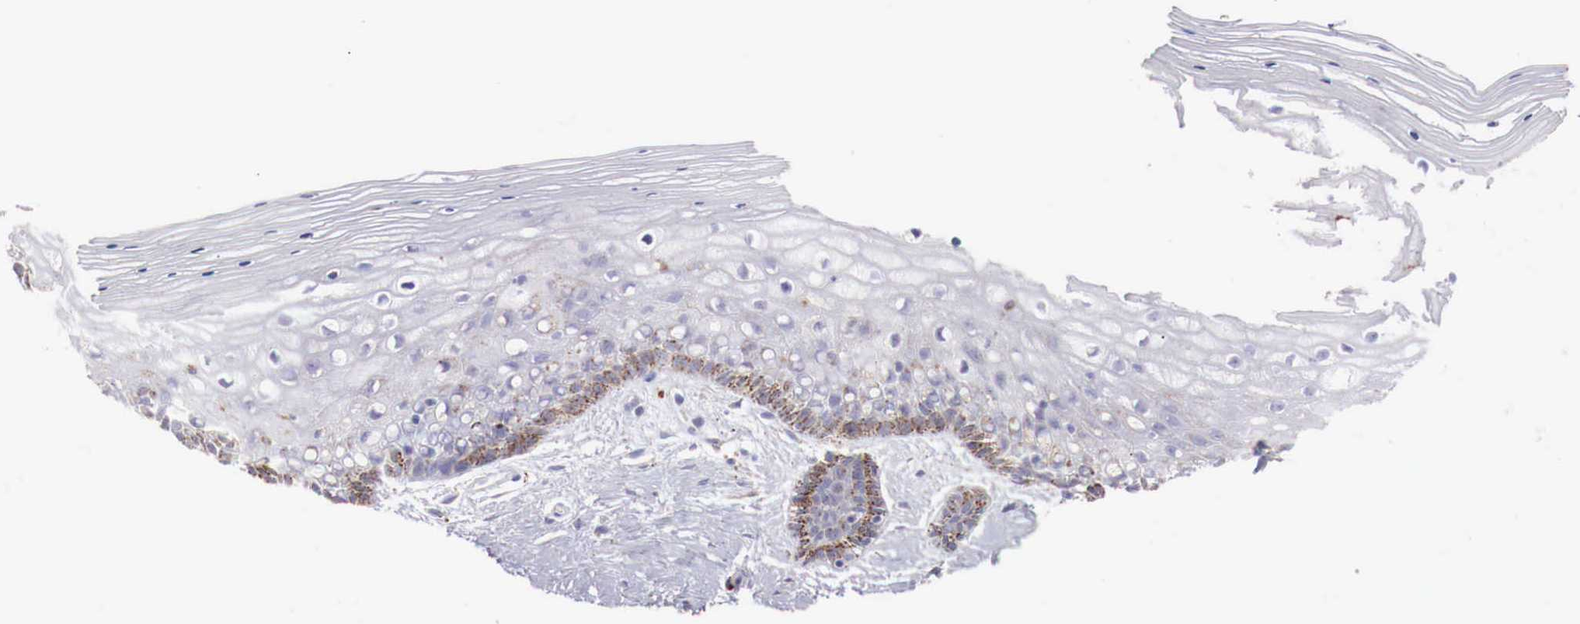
{"staining": {"intensity": "moderate", "quantity": "<25%", "location": "cytoplasmic/membranous"}, "tissue": "vagina", "cell_type": "Squamous epithelial cells", "image_type": "normal", "snomed": [{"axis": "morphology", "description": "Normal tissue, NOS"}, {"axis": "topography", "description": "Vagina"}], "caption": "Immunohistochemical staining of unremarkable vagina reveals moderate cytoplasmic/membranous protein staining in approximately <25% of squamous epithelial cells.", "gene": "GLA", "patient": {"sex": "female", "age": 46}}